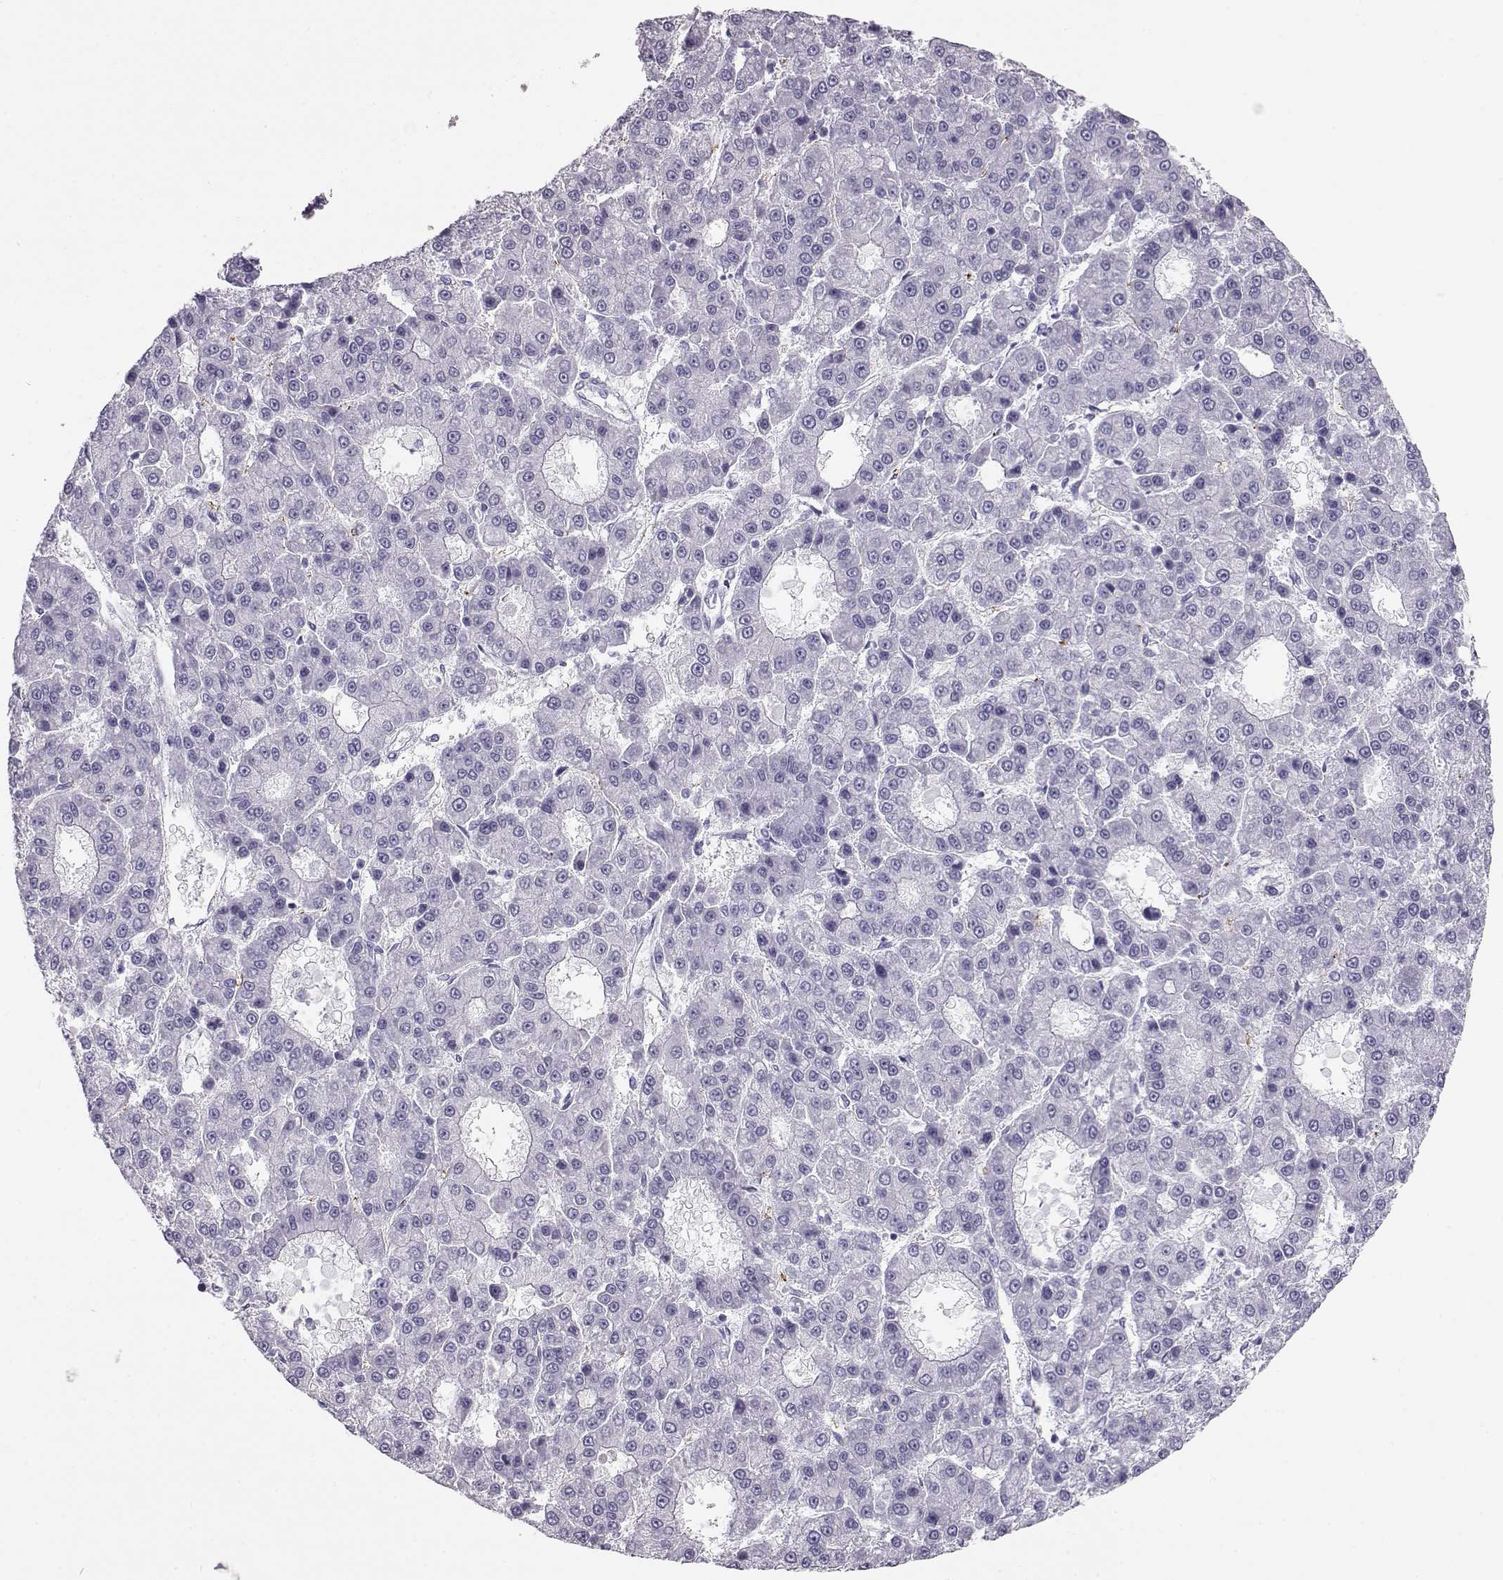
{"staining": {"intensity": "negative", "quantity": "none", "location": "none"}, "tissue": "liver cancer", "cell_type": "Tumor cells", "image_type": "cancer", "snomed": [{"axis": "morphology", "description": "Carcinoma, Hepatocellular, NOS"}, {"axis": "topography", "description": "Liver"}], "caption": "IHC micrograph of neoplastic tissue: hepatocellular carcinoma (liver) stained with DAB (3,3'-diaminobenzidine) displays no significant protein expression in tumor cells. (Stains: DAB IHC with hematoxylin counter stain, Microscopy: brightfield microscopy at high magnification).", "gene": "RD3", "patient": {"sex": "male", "age": 70}}